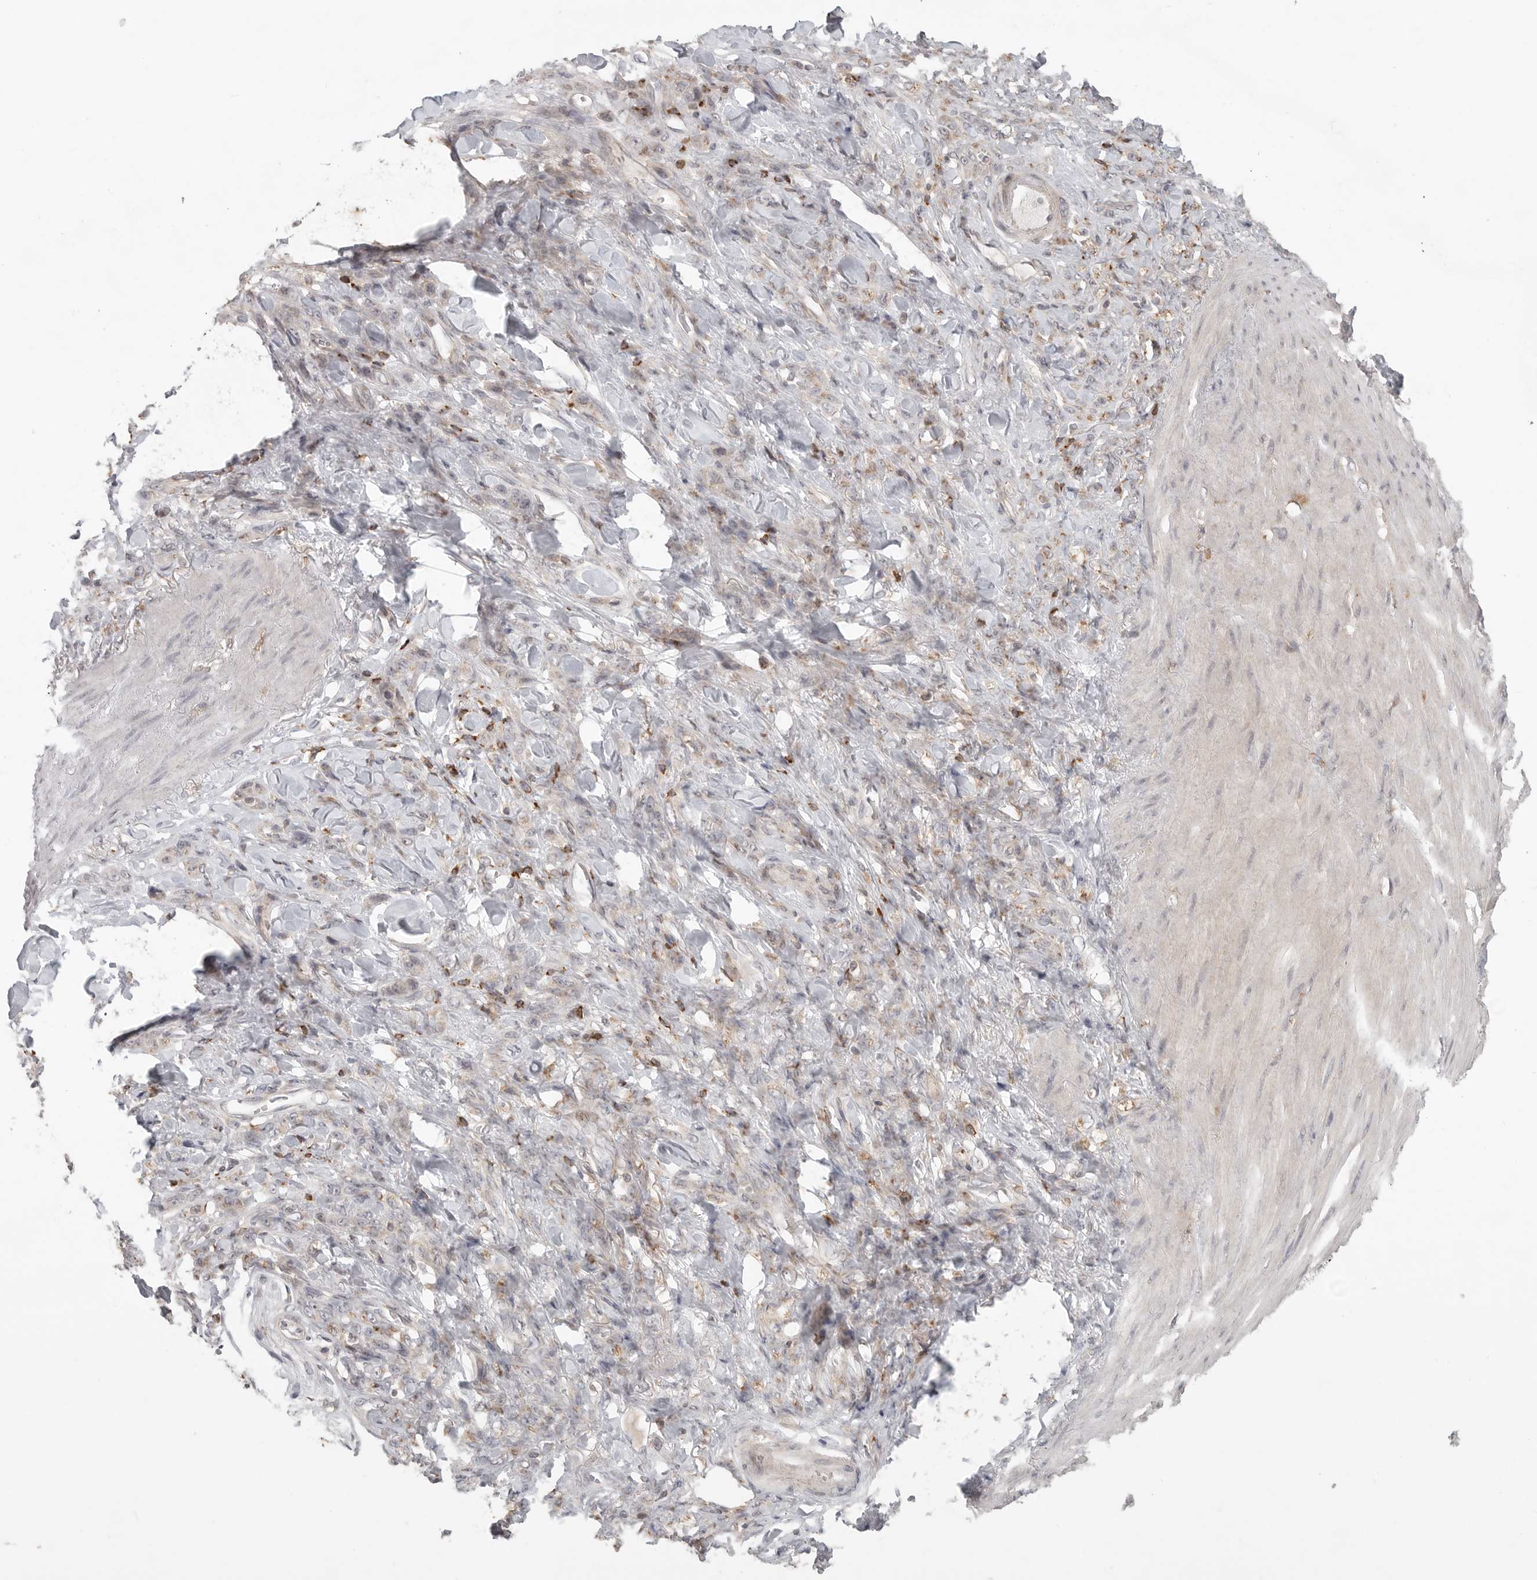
{"staining": {"intensity": "negative", "quantity": "none", "location": "none"}, "tissue": "stomach cancer", "cell_type": "Tumor cells", "image_type": "cancer", "snomed": [{"axis": "morphology", "description": "Normal tissue, NOS"}, {"axis": "morphology", "description": "Adenocarcinoma, NOS"}, {"axis": "topography", "description": "Stomach"}], "caption": "There is no significant positivity in tumor cells of stomach cancer (adenocarcinoma).", "gene": "SH3KBP1", "patient": {"sex": "male", "age": 82}}